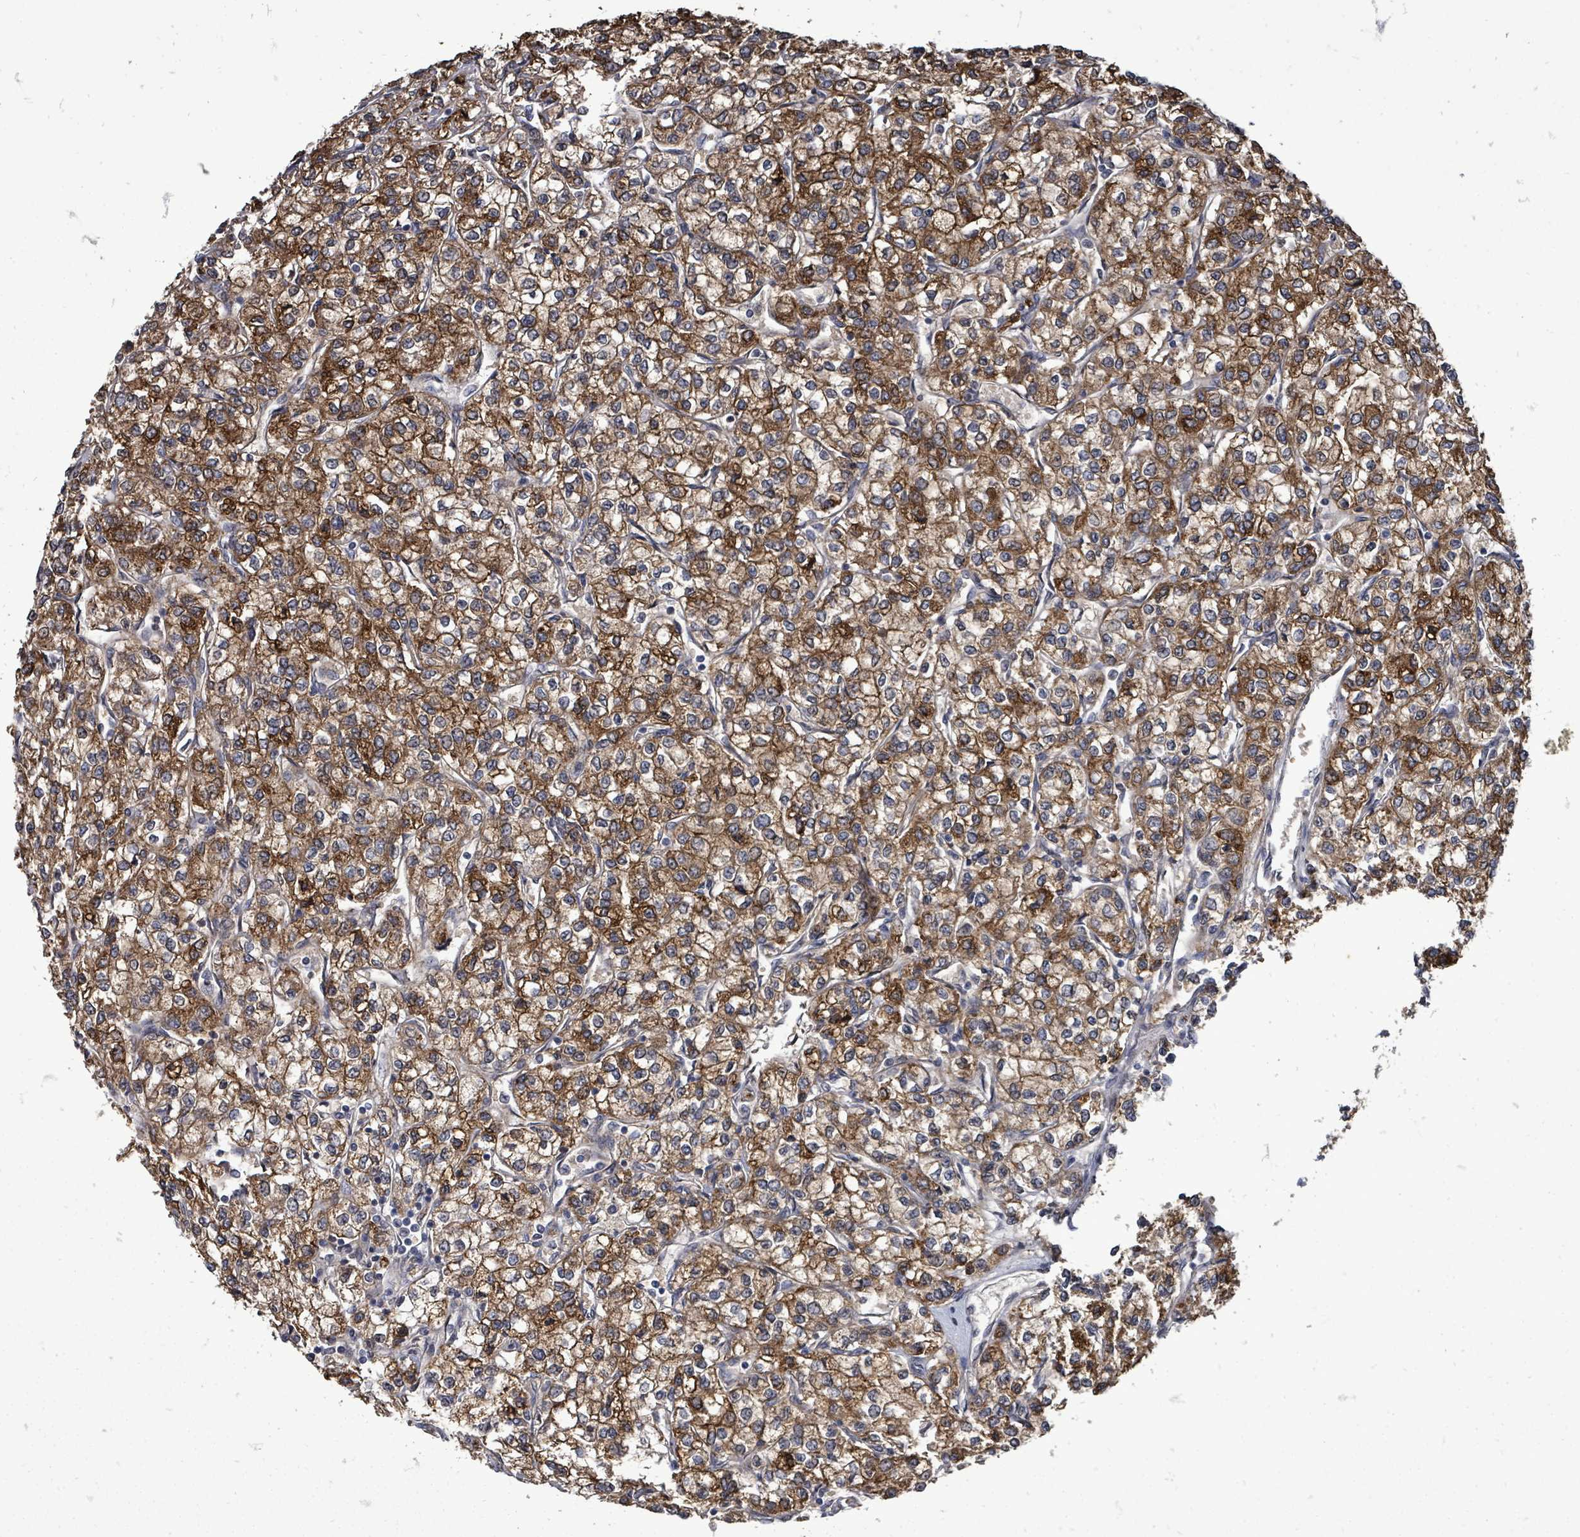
{"staining": {"intensity": "strong", "quantity": ">75%", "location": "cytoplasmic/membranous"}, "tissue": "renal cancer", "cell_type": "Tumor cells", "image_type": "cancer", "snomed": [{"axis": "morphology", "description": "Adenocarcinoma, NOS"}, {"axis": "topography", "description": "Kidney"}], "caption": "Renal cancer stained for a protein (brown) displays strong cytoplasmic/membranous positive staining in about >75% of tumor cells.", "gene": "RALGAPB", "patient": {"sex": "male", "age": 80}}